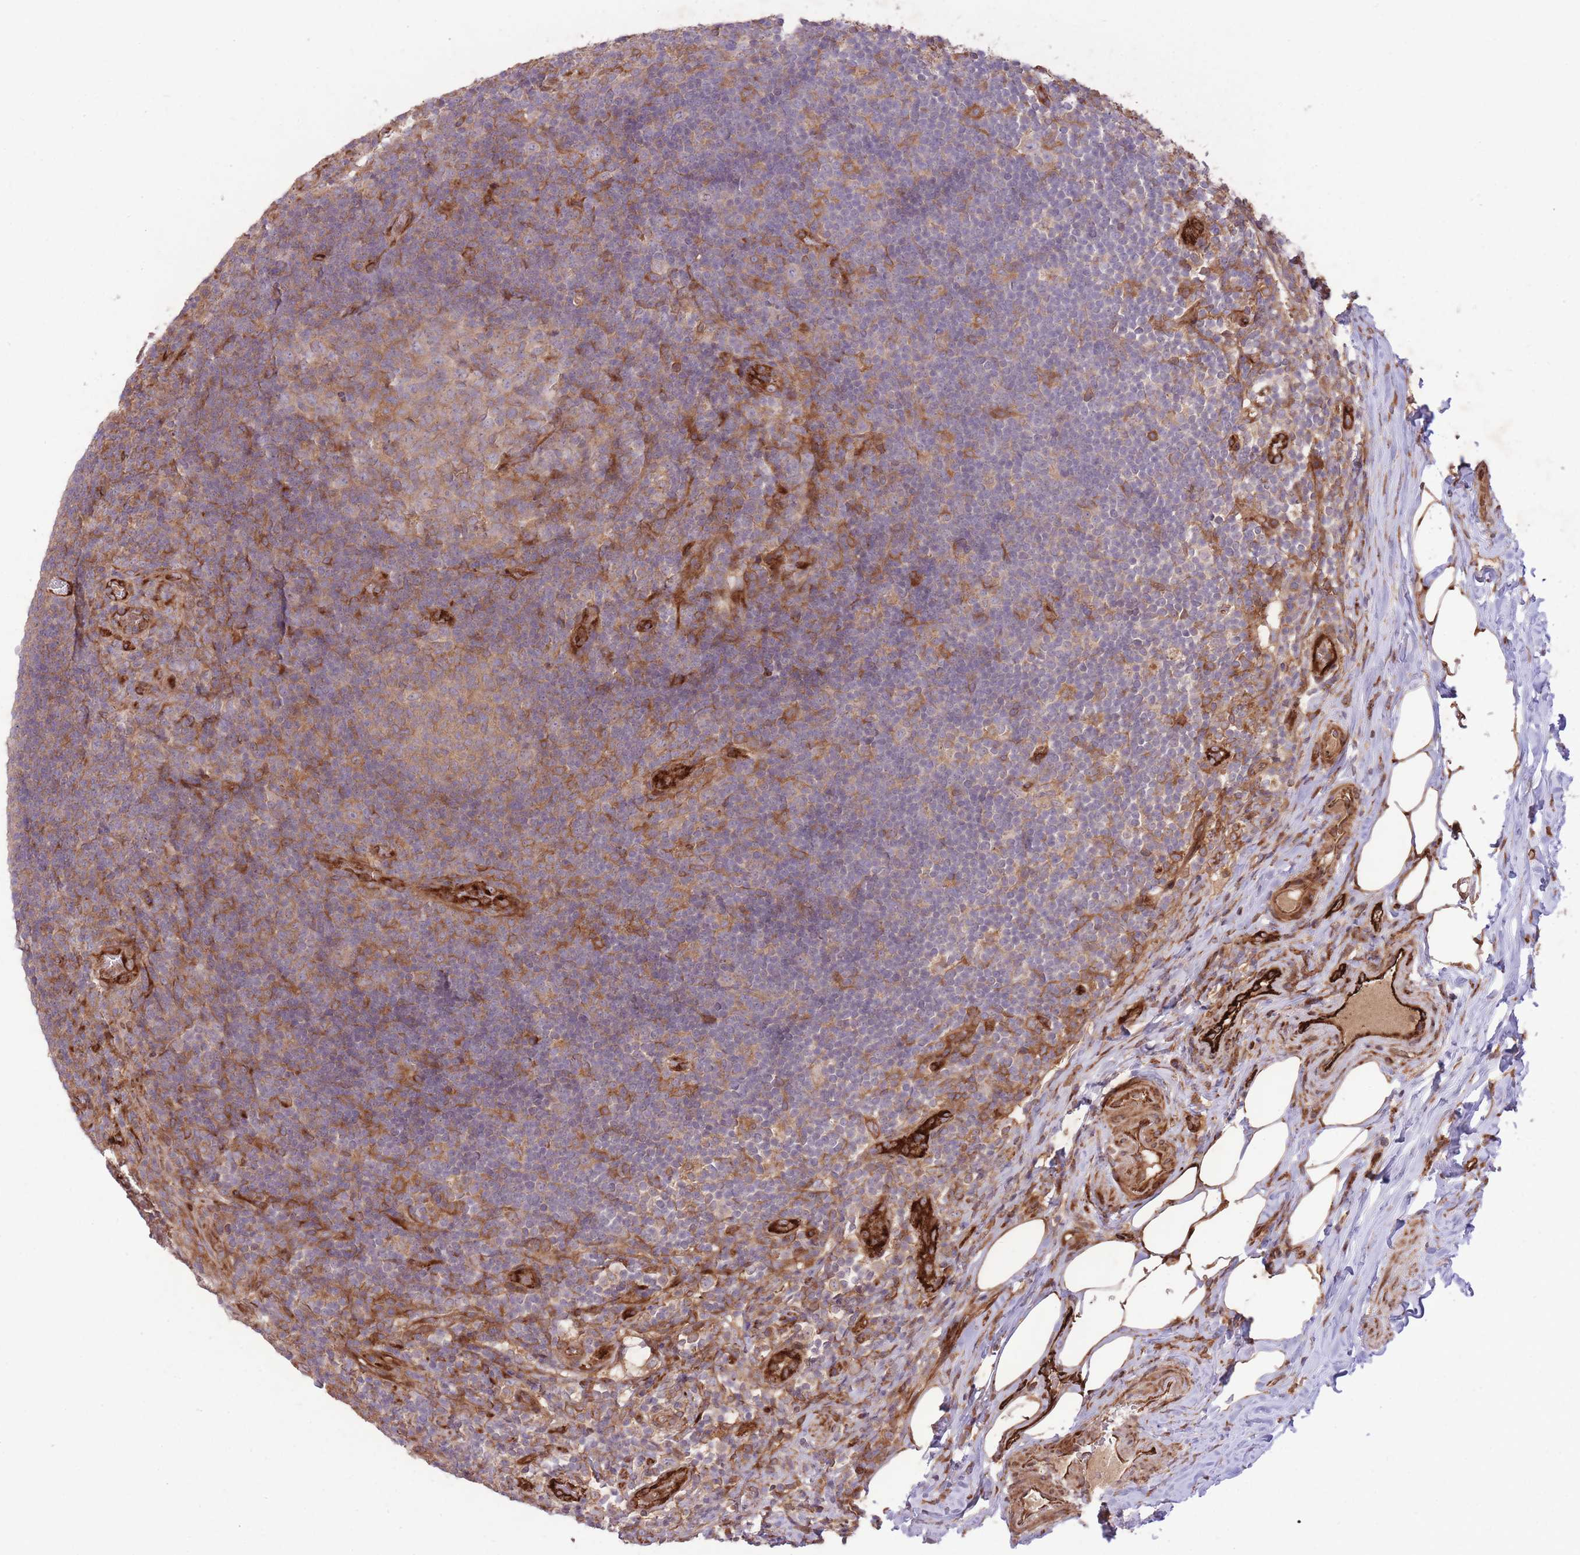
{"staining": {"intensity": "moderate", "quantity": ">75%", "location": "cytoplasmic/membranous"}, "tissue": "appendix", "cell_type": "Glandular cells", "image_type": "normal", "snomed": [{"axis": "morphology", "description": "Normal tissue, NOS"}, {"axis": "topography", "description": "Appendix"}], "caption": "Appendix stained with DAB (3,3'-diaminobenzidine) IHC demonstrates medium levels of moderate cytoplasmic/membranous expression in about >75% of glandular cells.", "gene": "CISH", "patient": {"sex": "female", "age": 43}}